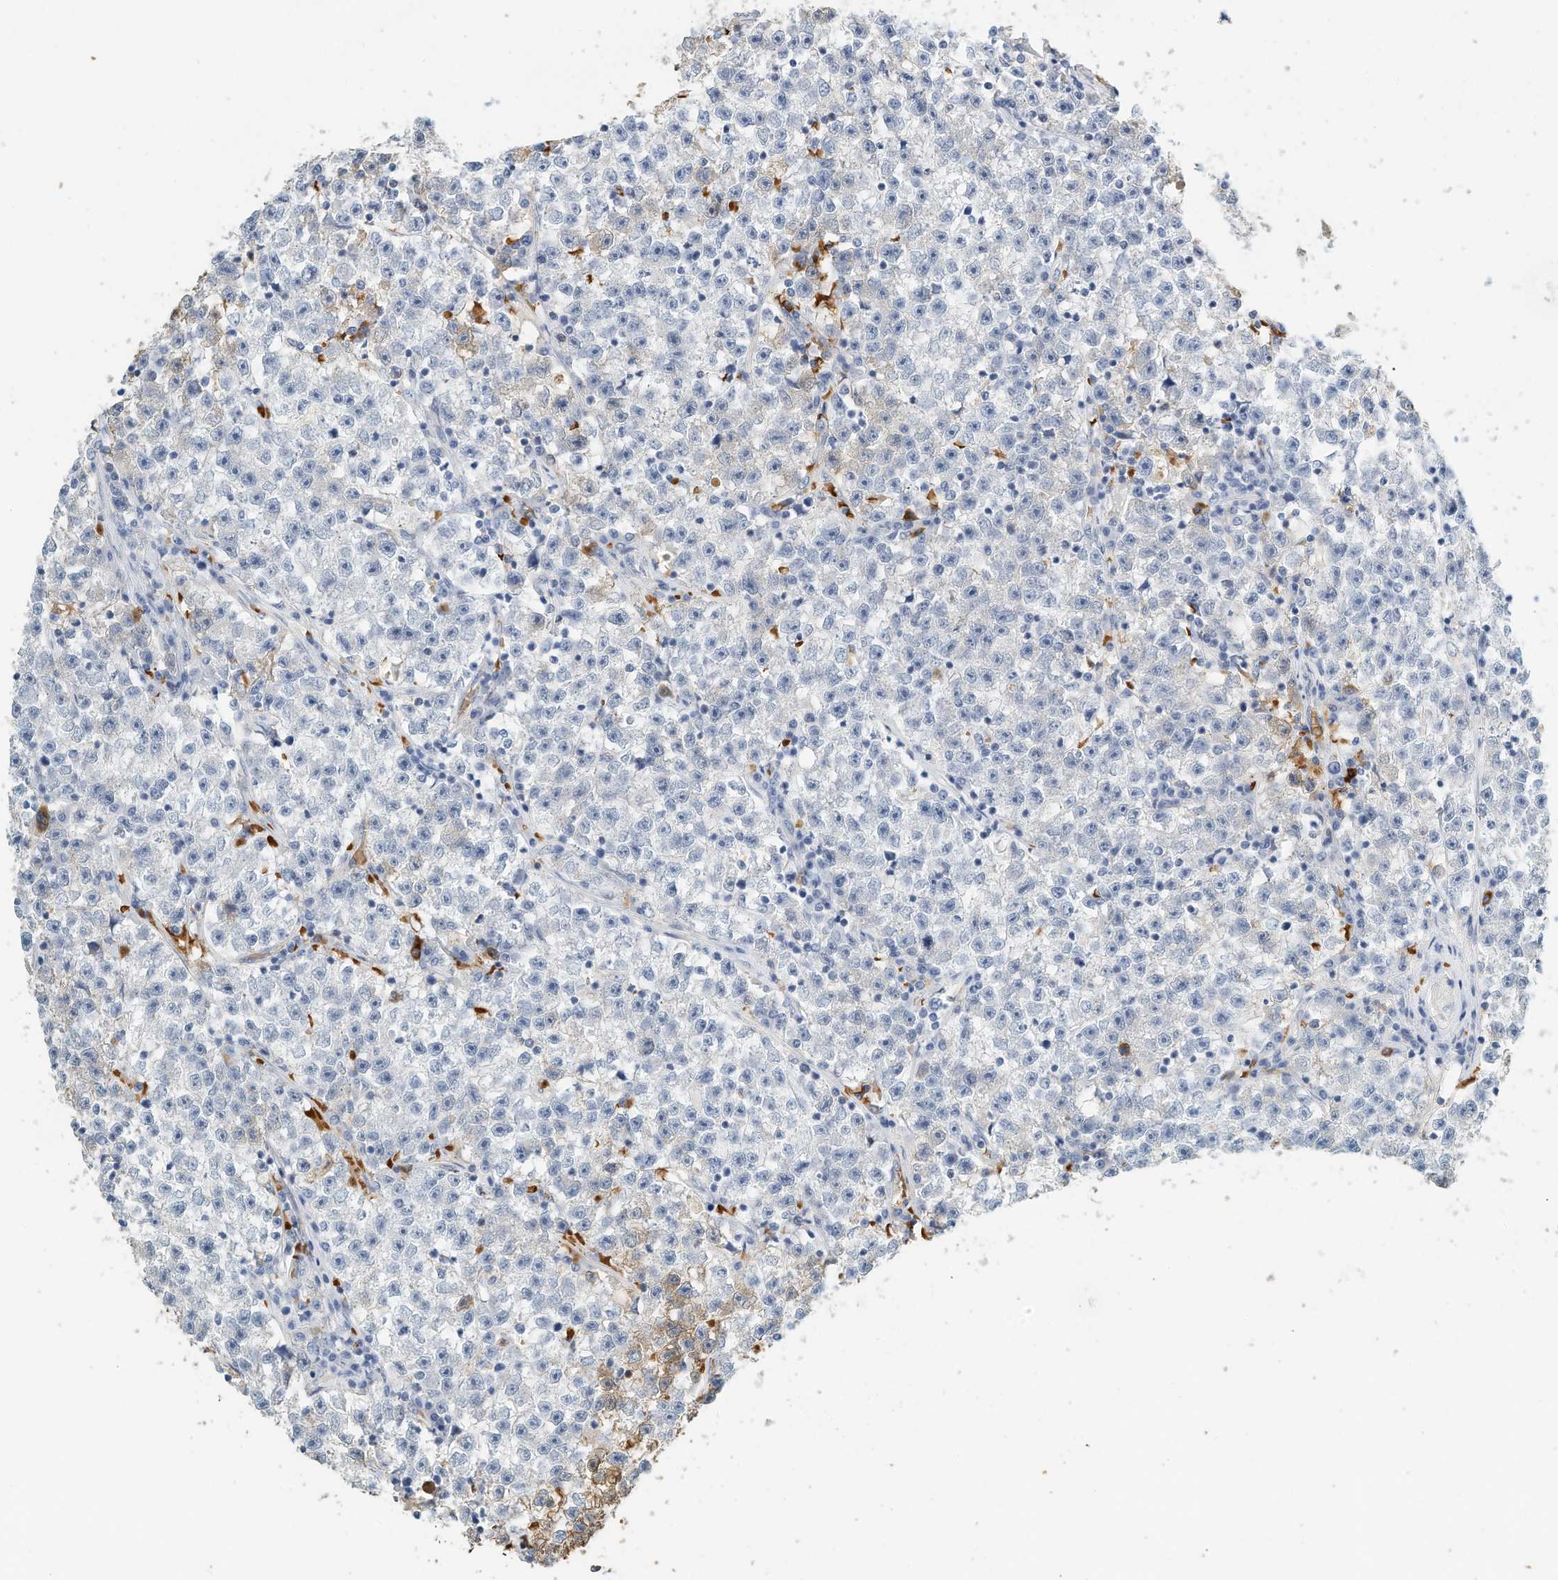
{"staining": {"intensity": "negative", "quantity": "none", "location": "none"}, "tissue": "testis cancer", "cell_type": "Tumor cells", "image_type": "cancer", "snomed": [{"axis": "morphology", "description": "Seminoma, NOS"}, {"axis": "topography", "description": "Testis"}], "caption": "Tumor cells show no significant protein positivity in testis cancer.", "gene": "RCAN3", "patient": {"sex": "male", "age": 22}}